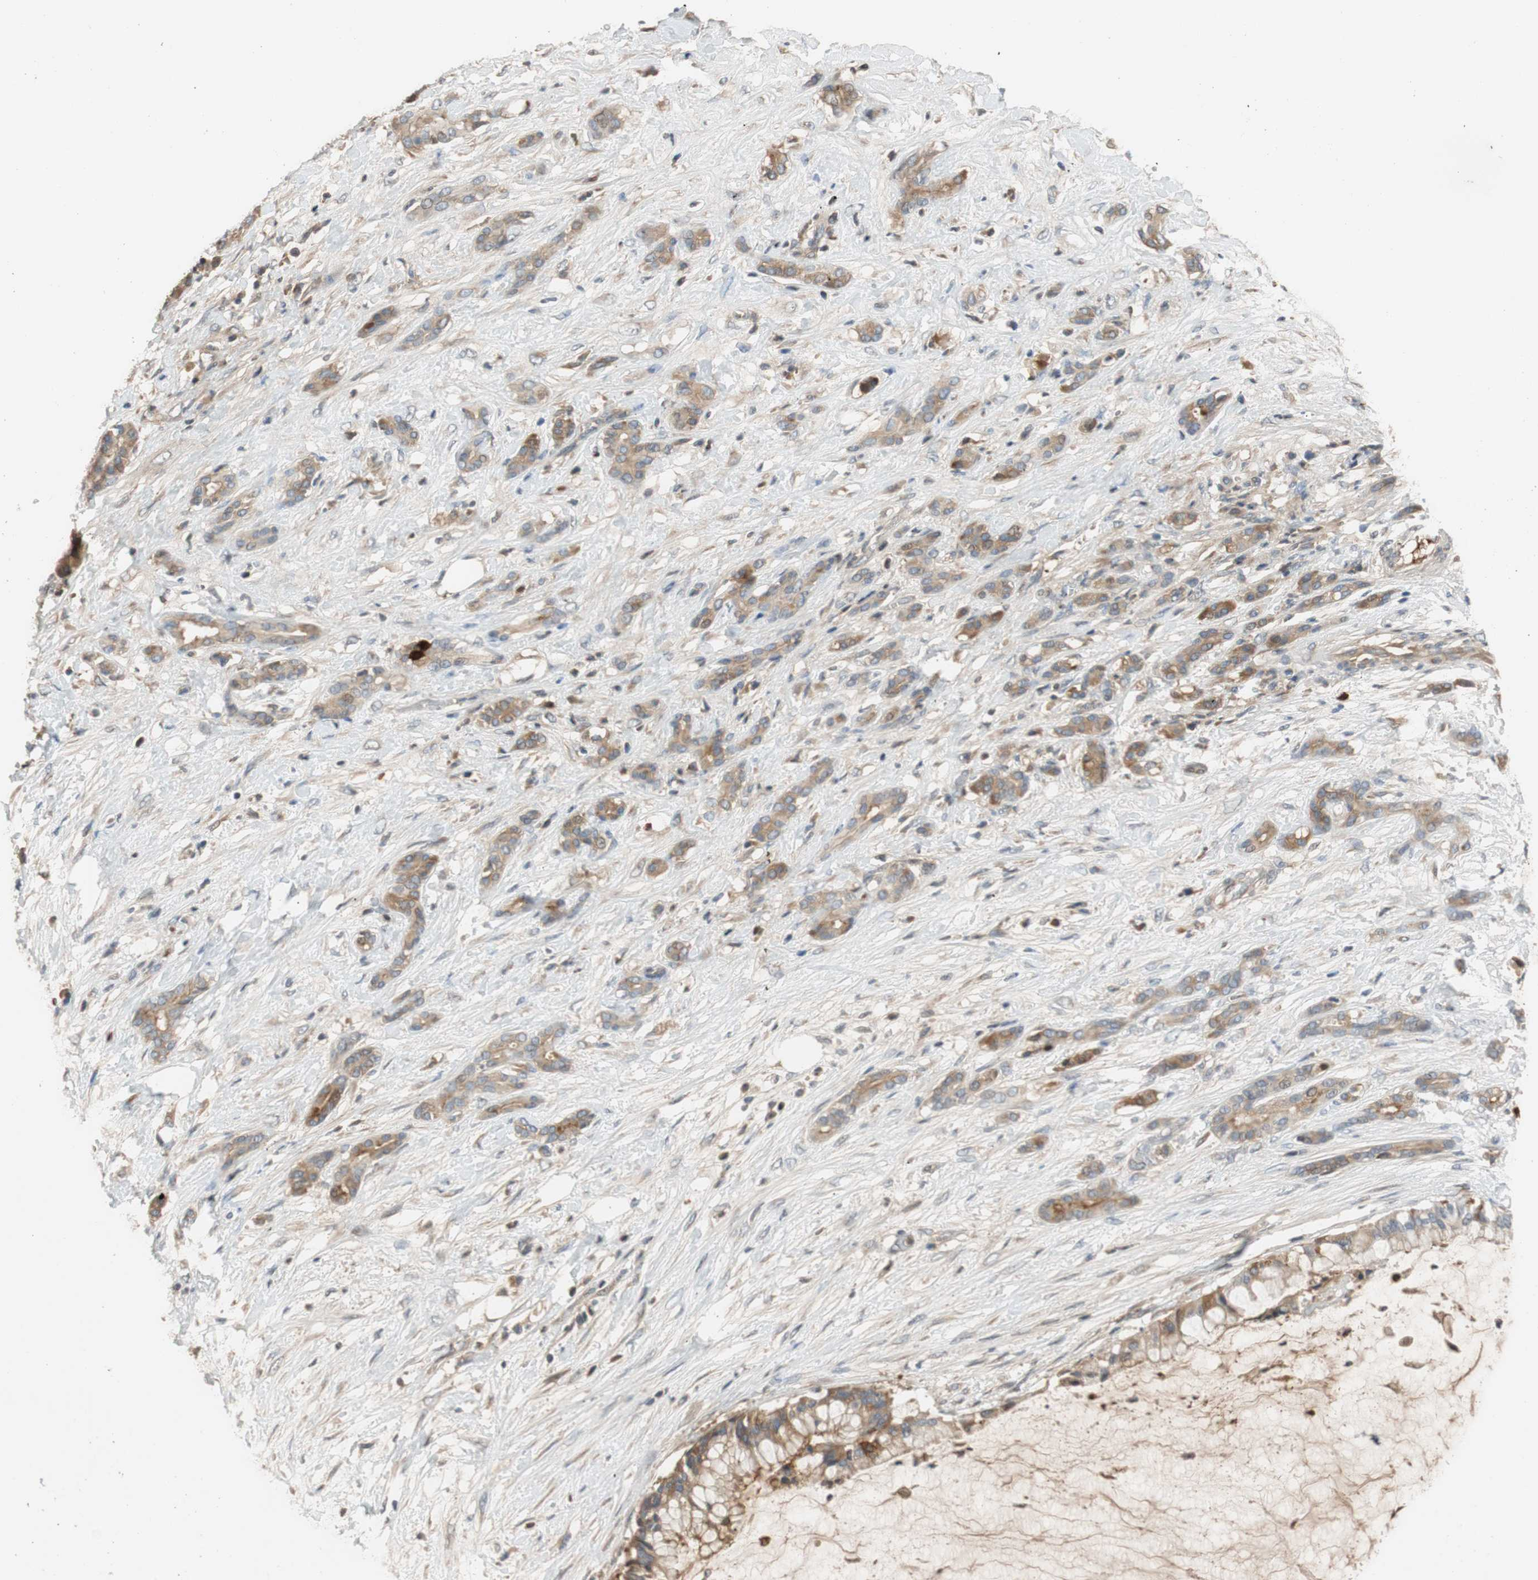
{"staining": {"intensity": "moderate", "quantity": ">75%", "location": "cytoplasmic/membranous"}, "tissue": "pancreatic cancer", "cell_type": "Tumor cells", "image_type": "cancer", "snomed": [{"axis": "morphology", "description": "Adenocarcinoma, NOS"}, {"axis": "topography", "description": "Pancreas"}], "caption": "Immunohistochemical staining of human pancreatic adenocarcinoma reveals medium levels of moderate cytoplasmic/membranous protein expression in approximately >75% of tumor cells. (IHC, brightfield microscopy, high magnification).", "gene": "C4A", "patient": {"sex": "male", "age": 41}}